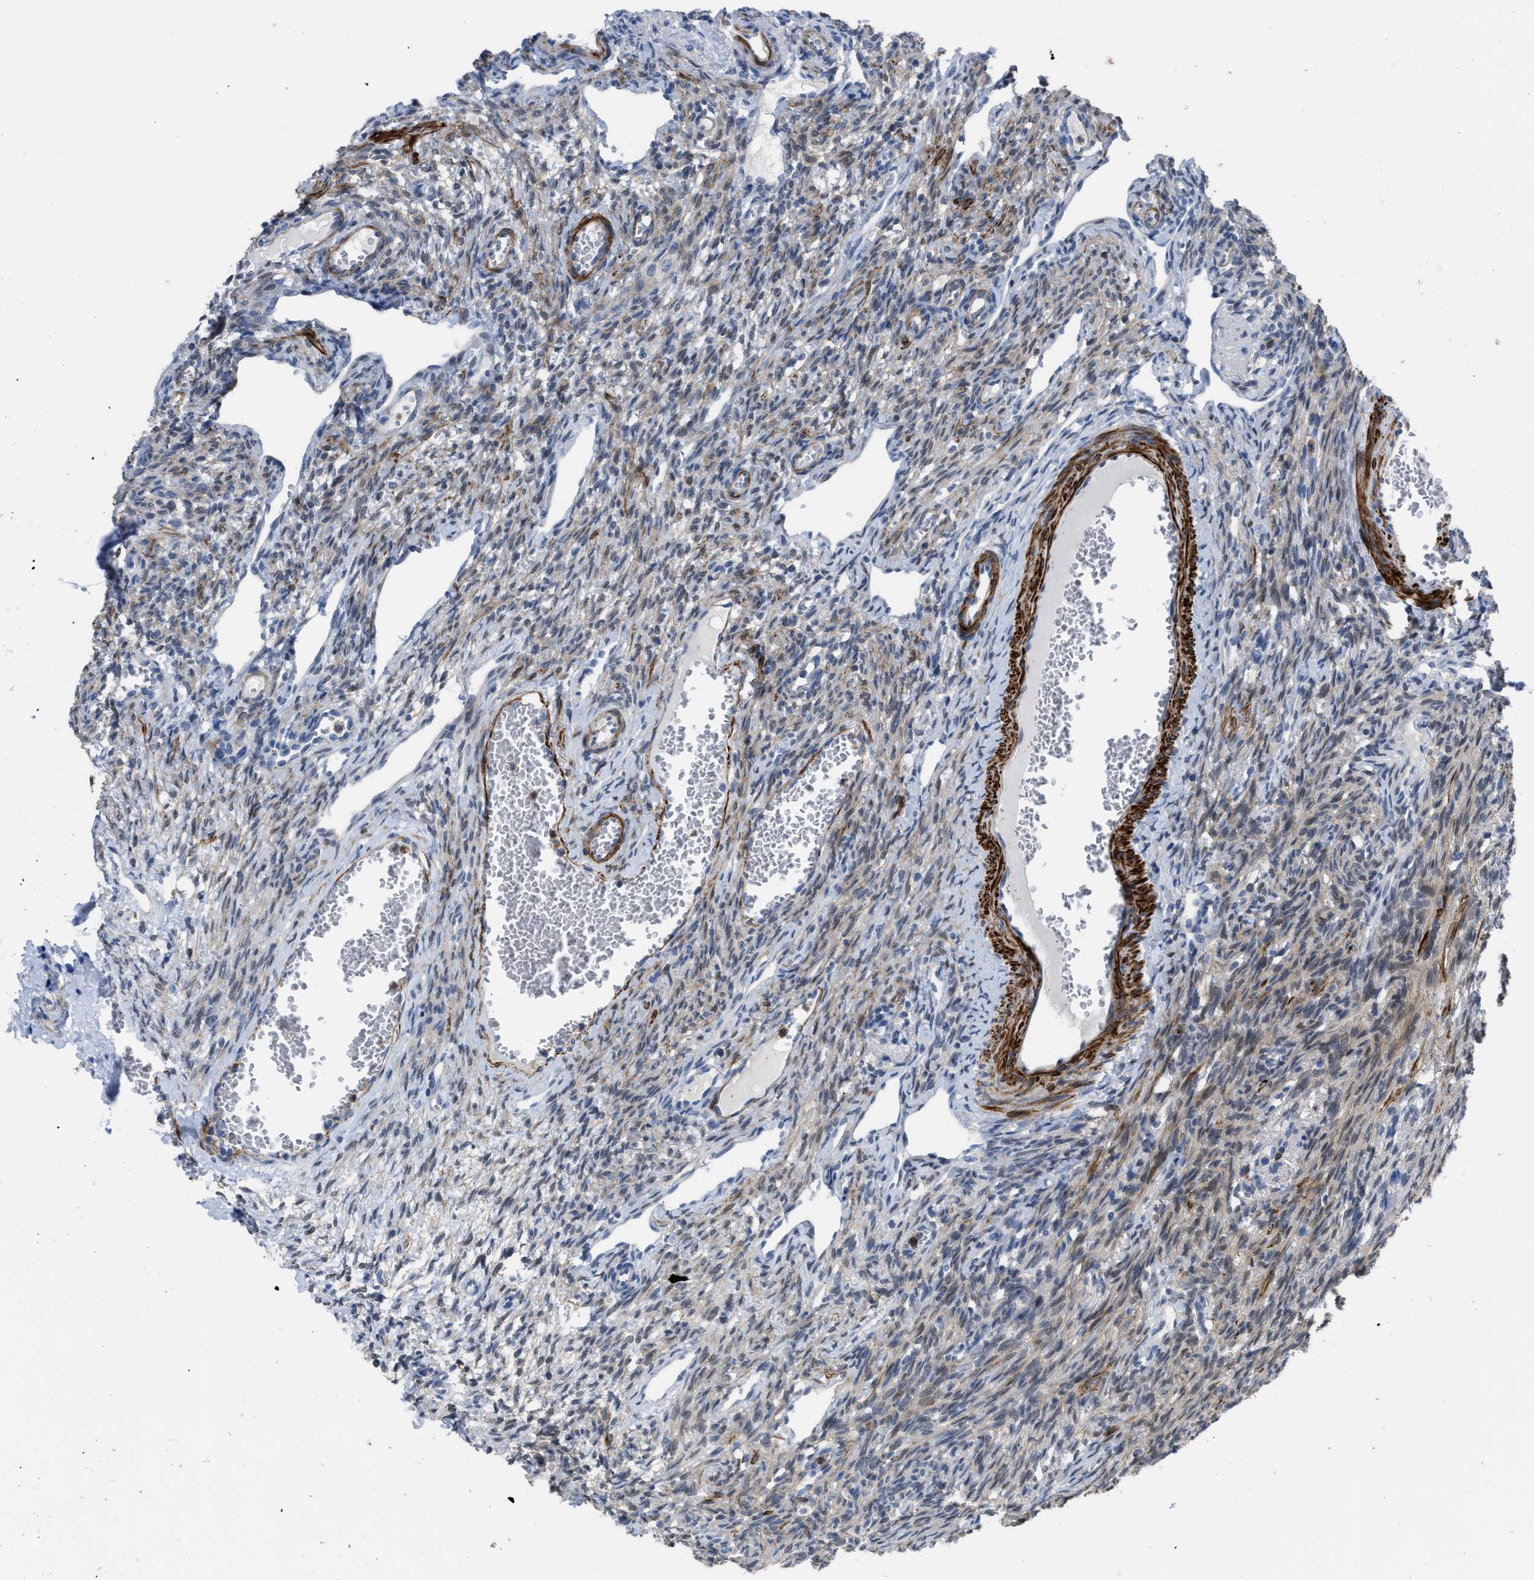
{"staining": {"intensity": "weak", "quantity": "25%-75%", "location": "cytoplasmic/membranous,nuclear"}, "tissue": "ovary", "cell_type": "Ovarian stroma cells", "image_type": "normal", "snomed": [{"axis": "morphology", "description": "Normal tissue, NOS"}, {"axis": "topography", "description": "Ovary"}], "caption": "Benign ovary demonstrates weak cytoplasmic/membranous,nuclear expression in about 25%-75% of ovarian stroma cells, visualized by immunohistochemistry. (DAB (3,3'-diaminobenzidine) = brown stain, brightfield microscopy at high magnification).", "gene": "PRMT2", "patient": {"sex": "female", "age": 33}}